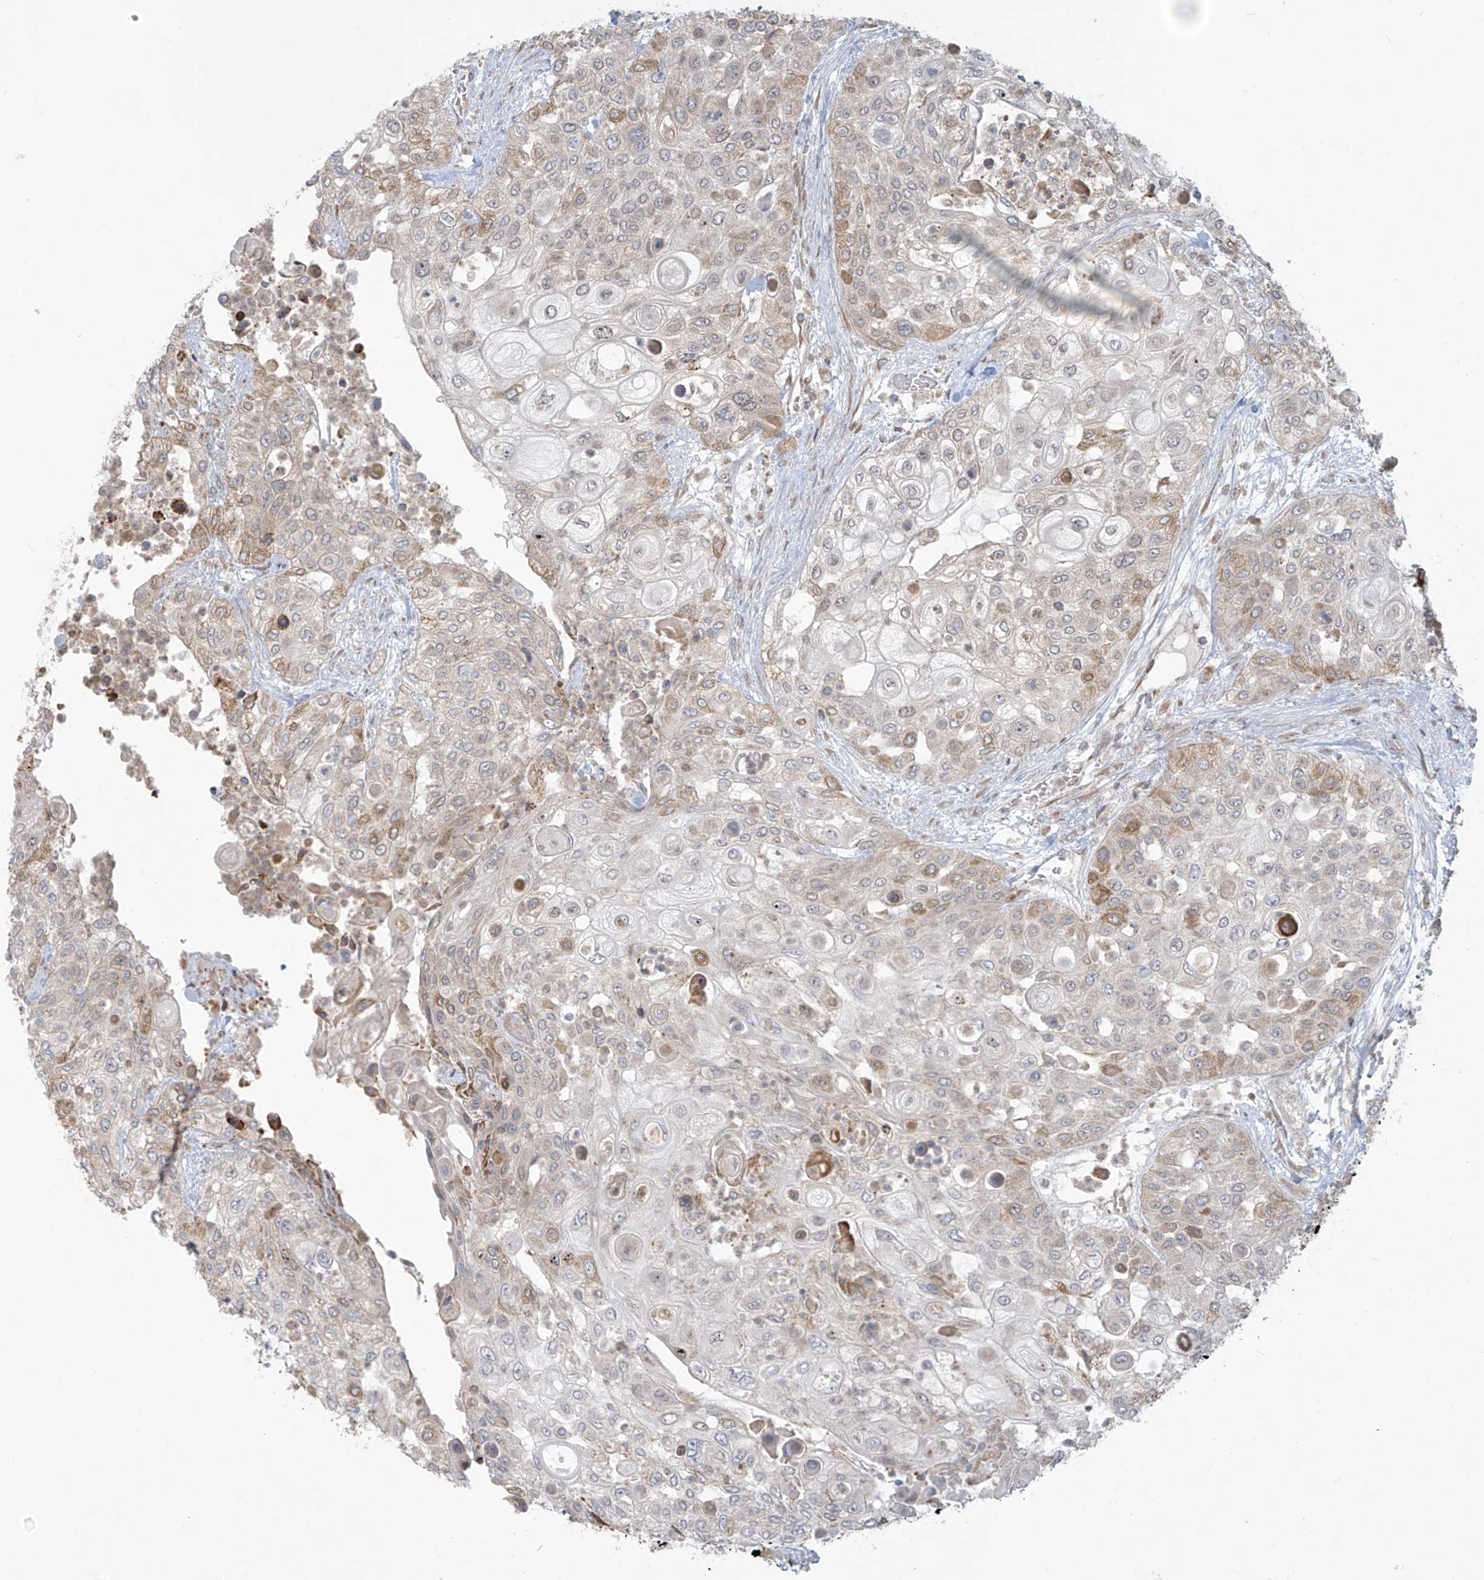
{"staining": {"intensity": "moderate", "quantity": "<25%", "location": "cytoplasmic/membranous"}, "tissue": "urothelial cancer", "cell_type": "Tumor cells", "image_type": "cancer", "snomed": [{"axis": "morphology", "description": "Urothelial carcinoma, High grade"}, {"axis": "topography", "description": "Urinary bladder"}], "caption": "The micrograph exhibits immunohistochemical staining of urothelial carcinoma (high-grade). There is moderate cytoplasmic/membranous expression is present in approximately <25% of tumor cells.", "gene": "PPAT", "patient": {"sex": "female", "age": 79}}